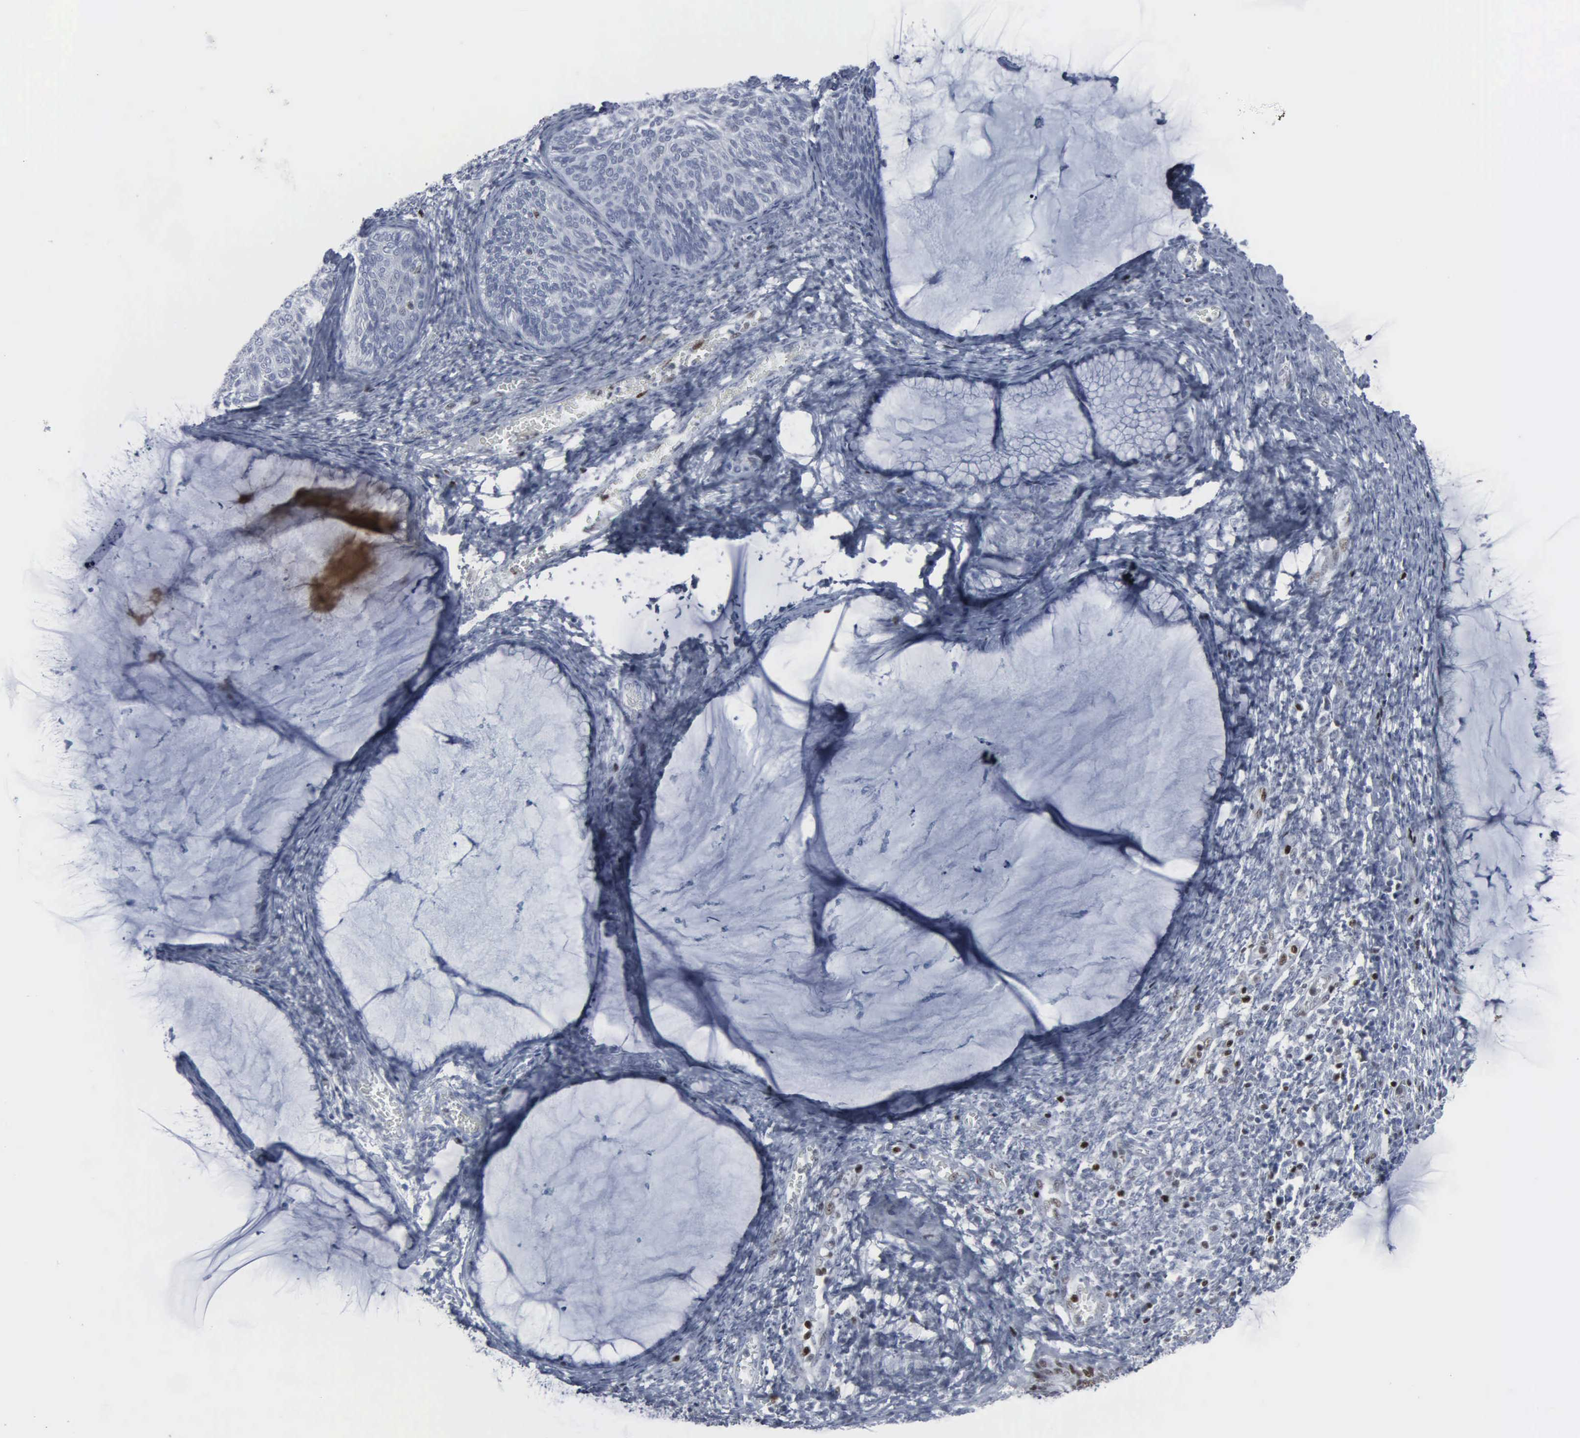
{"staining": {"intensity": "moderate", "quantity": "<25%", "location": "nuclear"}, "tissue": "cervical cancer", "cell_type": "Tumor cells", "image_type": "cancer", "snomed": [{"axis": "morphology", "description": "Squamous cell carcinoma, NOS"}, {"axis": "topography", "description": "Cervix"}], "caption": "IHC image of neoplastic tissue: human cervical squamous cell carcinoma stained using IHC demonstrates low levels of moderate protein expression localized specifically in the nuclear of tumor cells, appearing as a nuclear brown color.", "gene": "CCND3", "patient": {"sex": "female", "age": 36}}